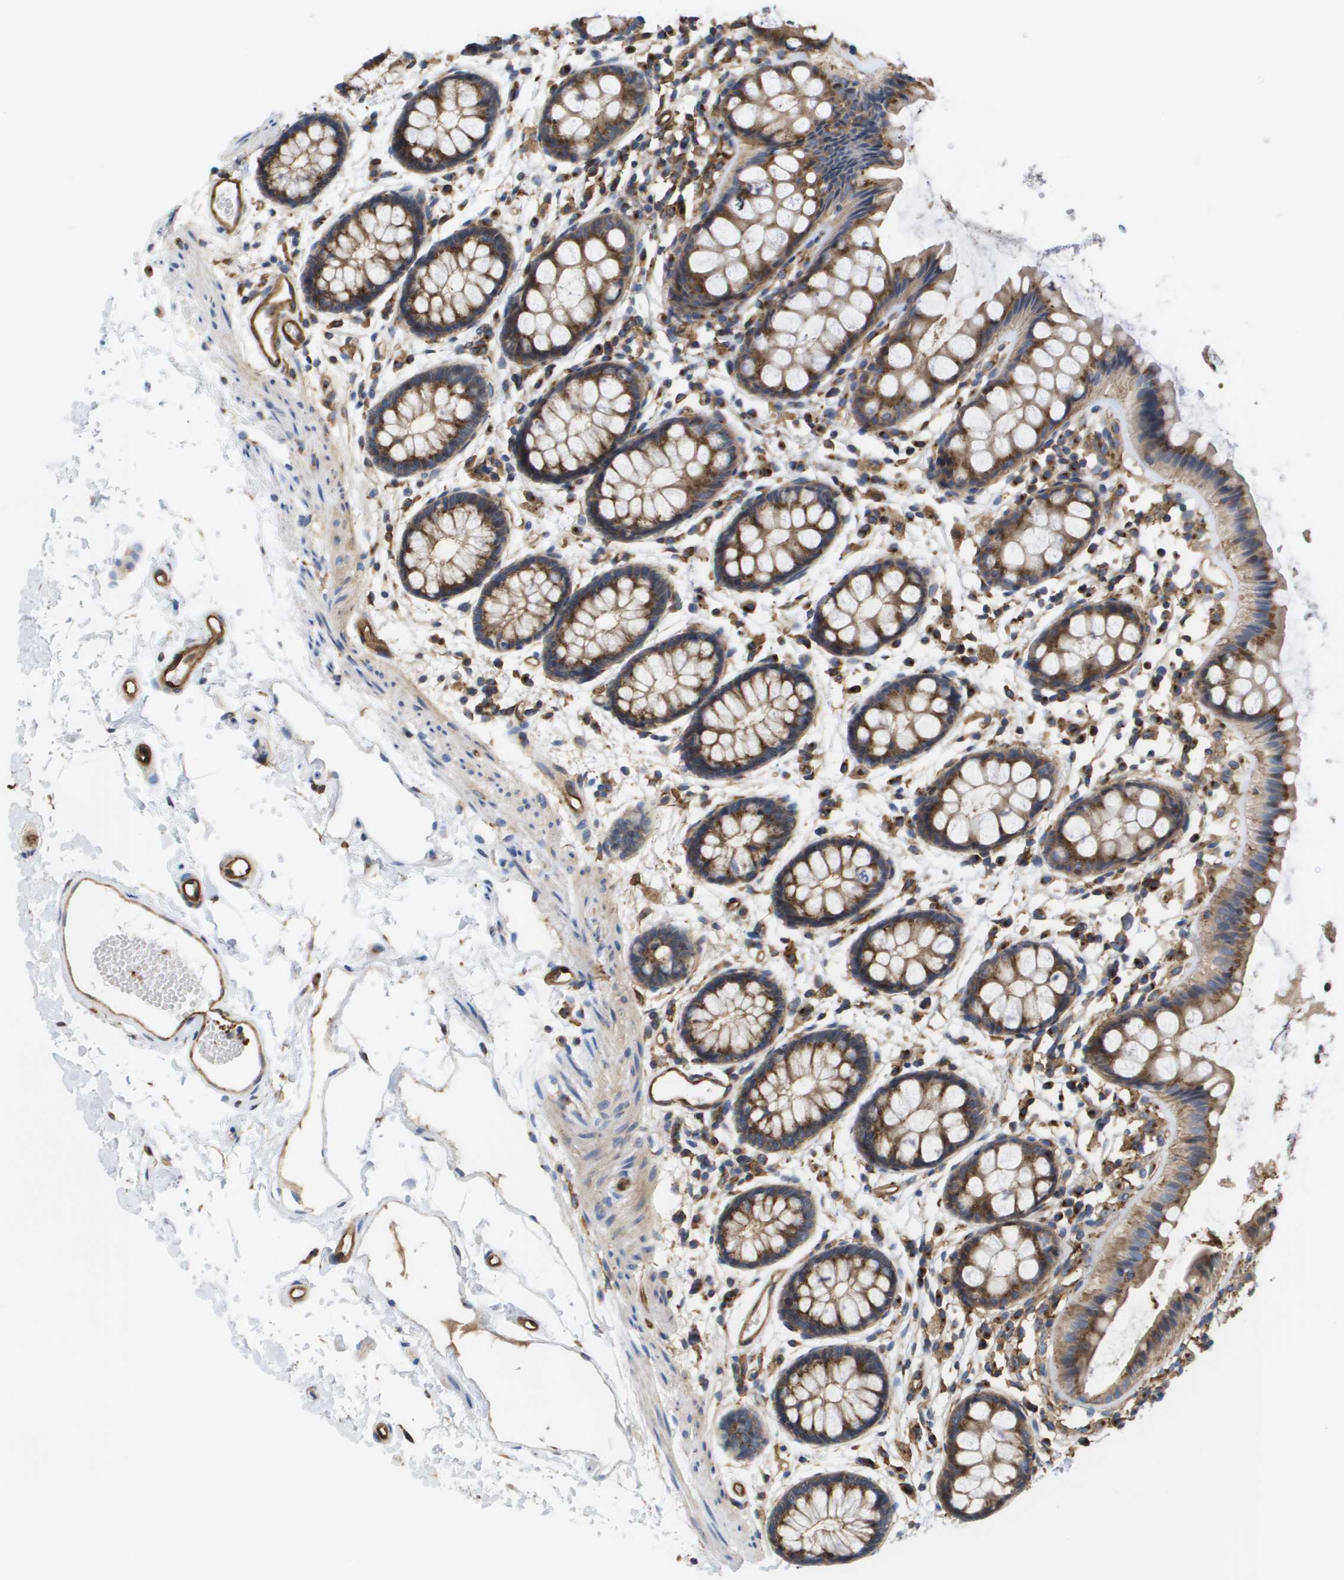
{"staining": {"intensity": "moderate", "quantity": ">75%", "location": "cytoplasmic/membranous"}, "tissue": "rectum", "cell_type": "Glandular cells", "image_type": "normal", "snomed": [{"axis": "morphology", "description": "Normal tissue, NOS"}, {"axis": "topography", "description": "Rectum"}], "caption": "Protein analysis of unremarkable rectum exhibits moderate cytoplasmic/membranous staining in about >75% of glandular cells. (brown staining indicates protein expression, while blue staining denotes nuclei).", "gene": "BST2", "patient": {"sex": "female", "age": 66}}